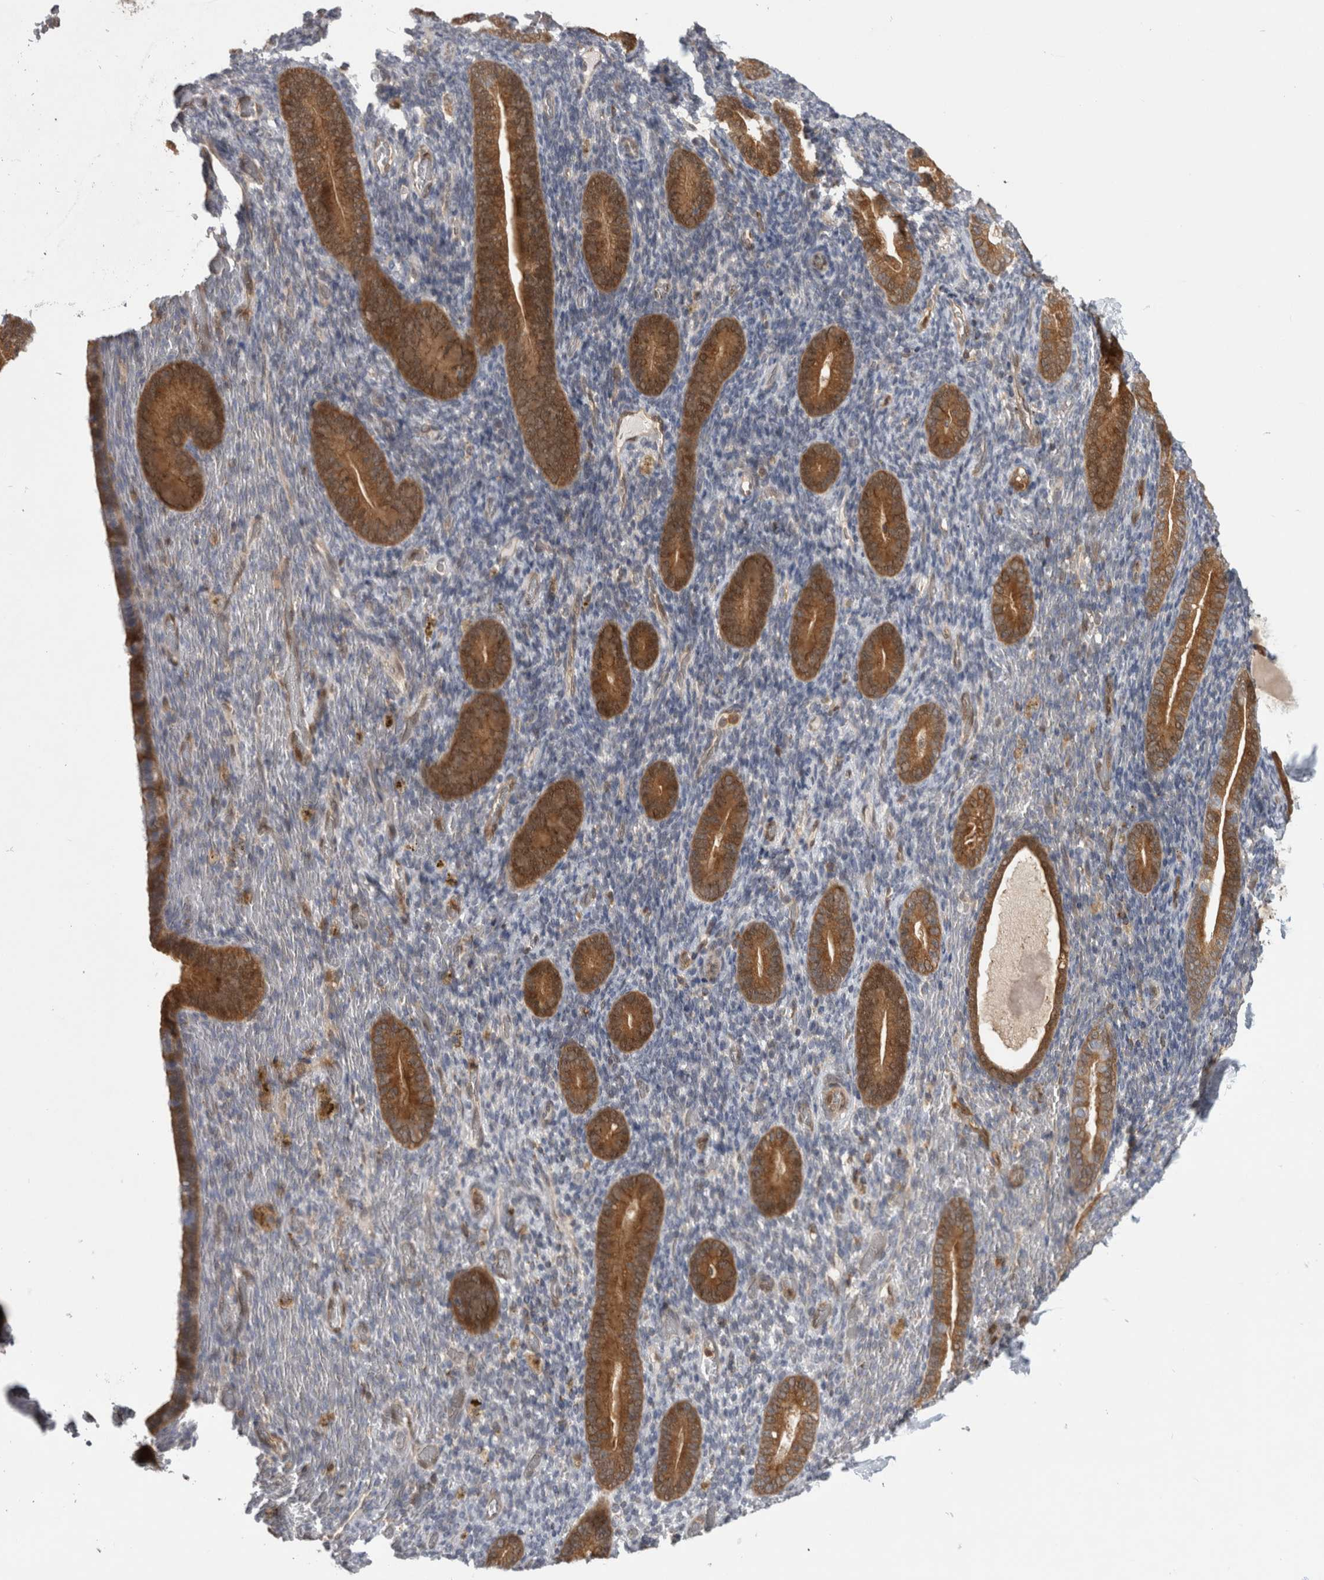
{"staining": {"intensity": "negative", "quantity": "none", "location": "none"}, "tissue": "endometrium", "cell_type": "Cells in endometrial stroma", "image_type": "normal", "snomed": [{"axis": "morphology", "description": "Normal tissue, NOS"}, {"axis": "topography", "description": "Endometrium"}], "caption": "A high-resolution photomicrograph shows IHC staining of unremarkable endometrium, which demonstrates no significant expression in cells in endometrial stroma.", "gene": "ASTN2", "patient": {"sex": "female", "age": 51}}